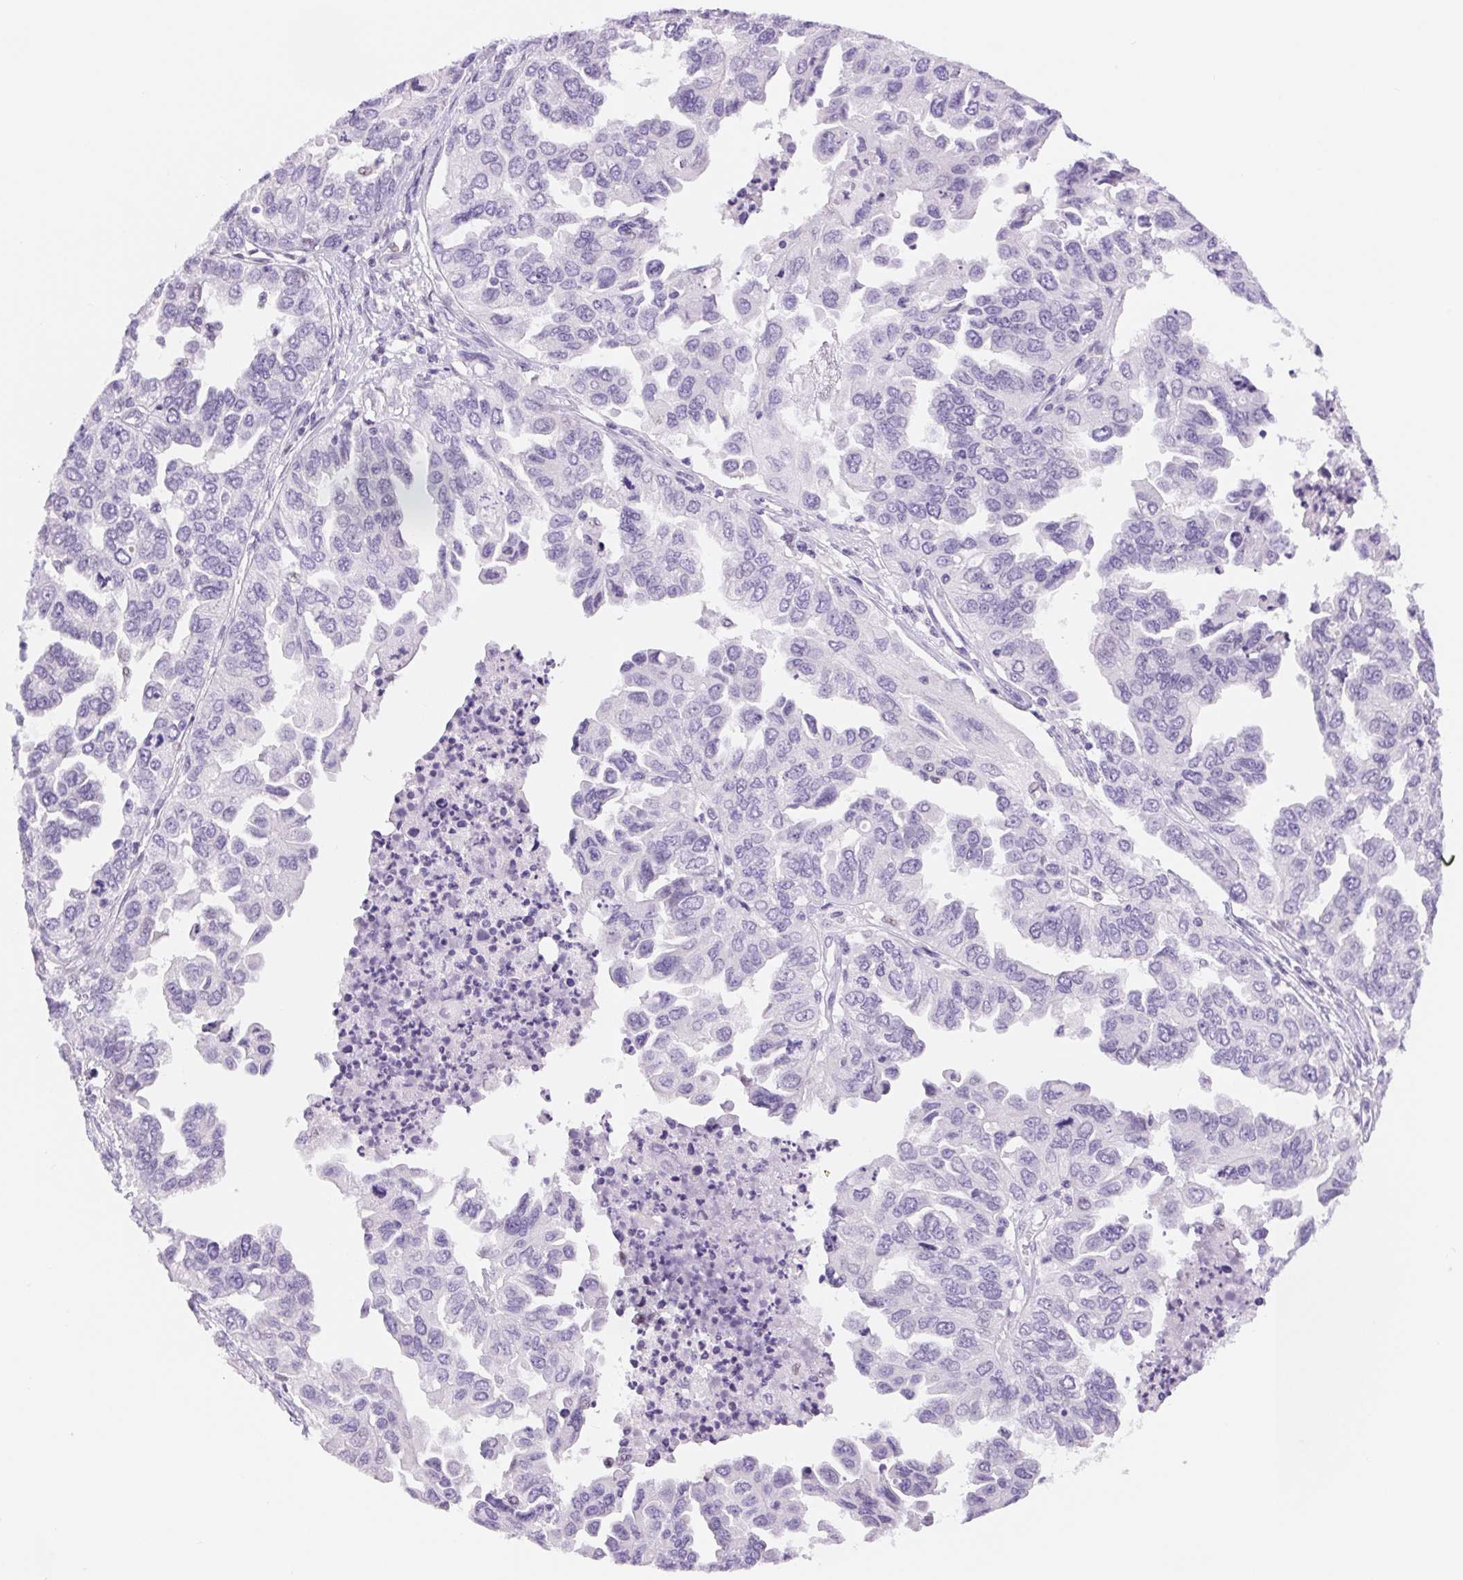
{"staining": {"intensity": "negative", "quantity": "none", "location": "none"}, "tissue": "ovarian cancer", "cell_type": "Tumor cells", "image_type": "cancer", "snomed": [{"axis": "morphology", "description": "Cystadenocarcinoma, serous, NOS"}, {"axis": "topography", "description": "Ovary"}], "caption": "IHC image of ovarian cancer stained for a protein (brown), which exhibits no positivity in tumor cells.", "gene": "ASGR2", "patient": {"sex": "female", "age": 53}}